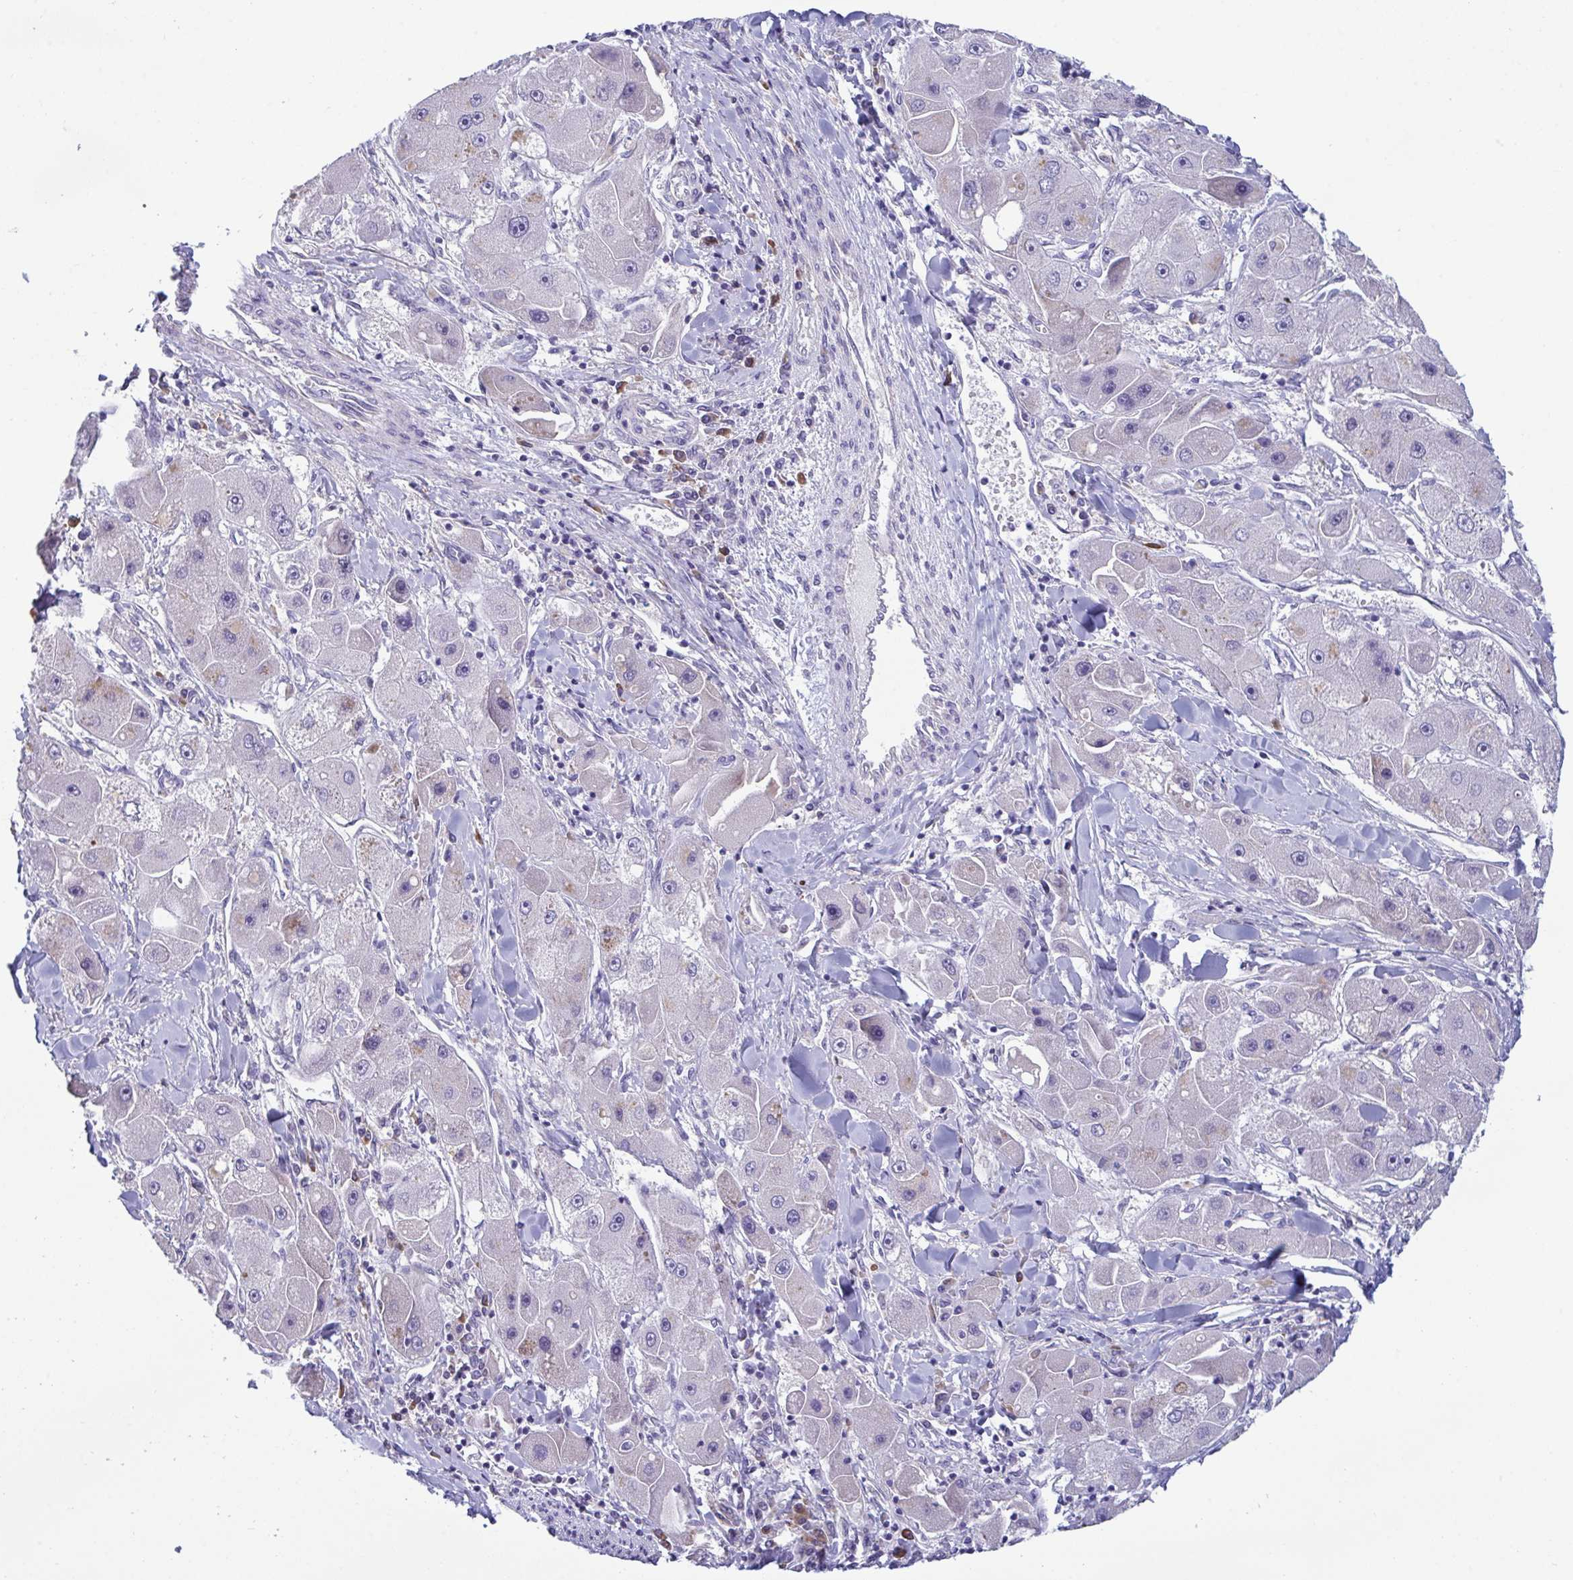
{"staining": {"intensity": "negative", "quantity": "none", "location": "none"}, "tissue": "liver cancer", "cell_type": "Tumor cells", "image_type": "cancer", "snomed": [{"axis": "morphology", "description": "Carcinoma, Hepatocellular, NOS"}, {"axis": "topography", "description": "Liver"}], "caption": "This is a photomicrograph of IHC staining of liver hepatocellular carcinoma, which shows no expression in tumor cells. (Stains: DAB (3,3'-diaminobenzidine) immunohistochemistry with hematoxylin counter stain, Microscopy: brightfield microscopy at high magnification).", "gene": "MS4A14", "patient": {"sex": "male", "age": 24}}